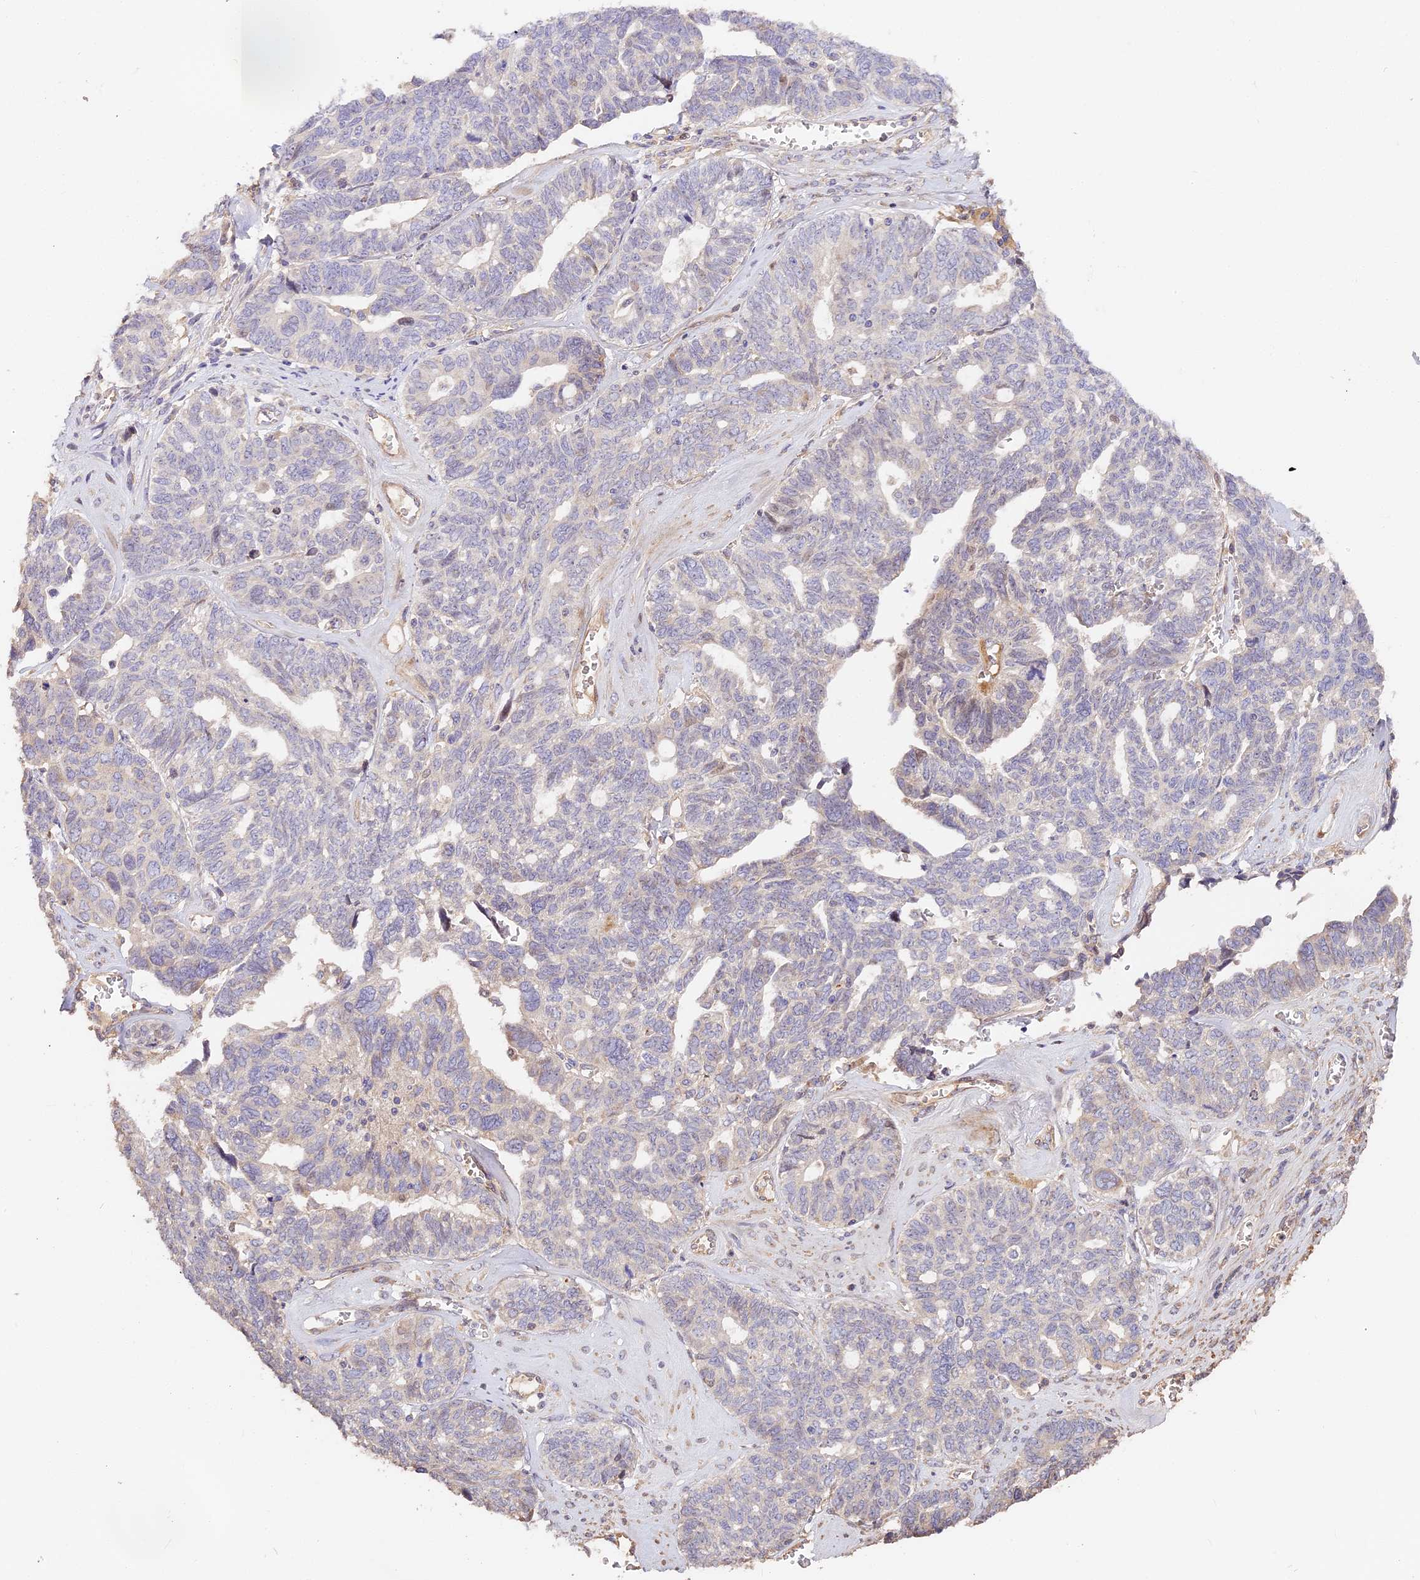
{"staining": {"intensity": "negative", "quantity": "none", "location": "none"}, "tissue": "ovarian cancer", "cell_type": "Tumor cells", "image_type": "cancer", "snomed": [{"axis": "morphology", "description": "Cystadenocarcinoma, serous, NOS"}, {"axis": "topography", "description": "Ovary"}], "caption": "IHC of human serous cystadenocarcinoma (ovarian) demonstrates no positivity in tumor cells.", "gene": "ARHGAP17", "patient": {"sex": "female", "age": 79}}